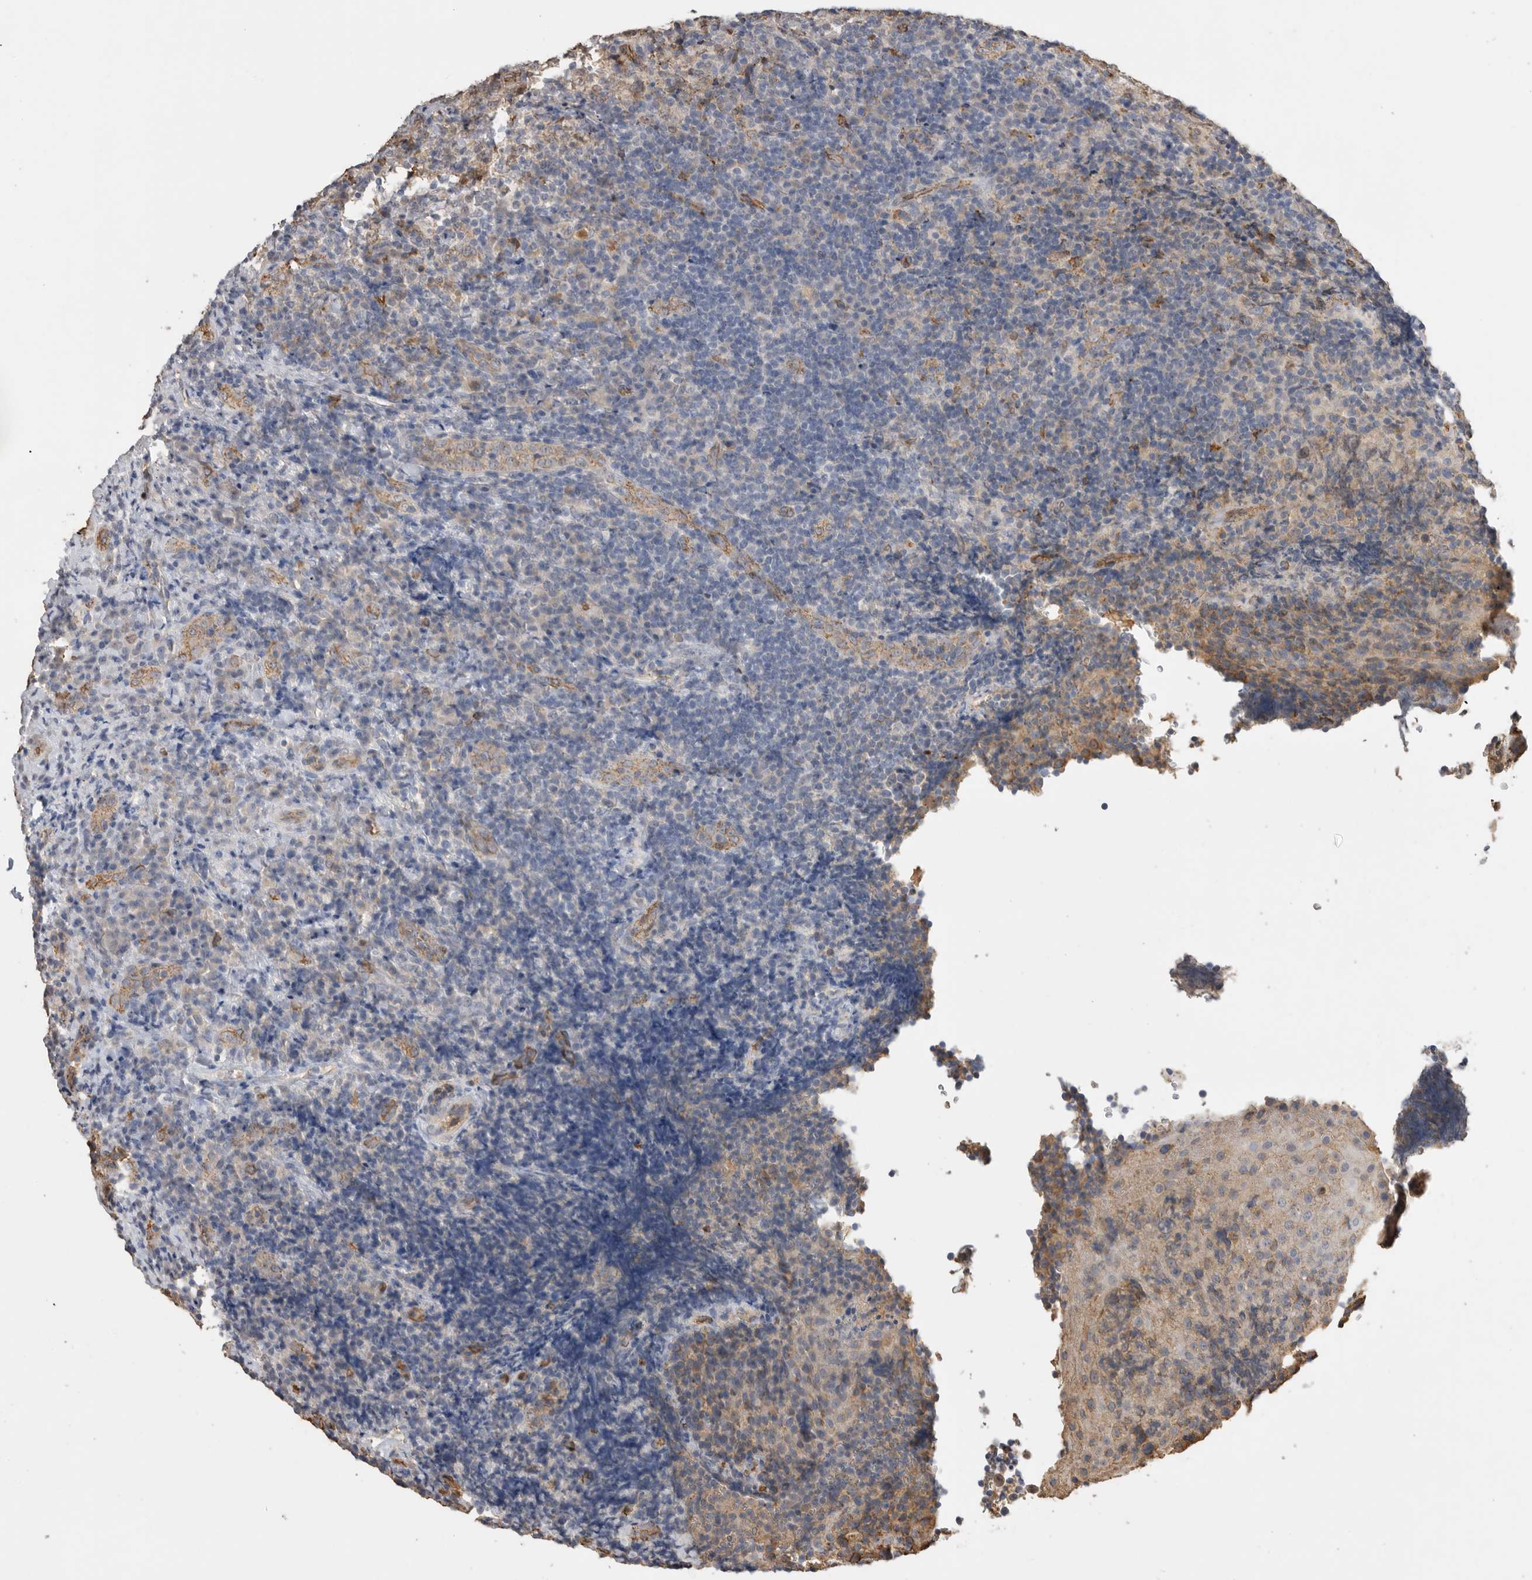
{"staining": {"intensity": "negative", "quantity": "none", "location": "none"}, "tissue": "lymphoma", "cell_type": "Tumor cells", "image_type": "cancer", "snomed": [{"axis": "morphology", "description": "Malignant lymphoma, non-Hodgkin's type, High grade"}, {"axis": "topography", "description": "Tonsil"}], "caption": "DAB (3,3'-diaminobenzidine) immunohistochemical staining of human high-grade malignant lymphoma, non-Hodgkin's type demonstrates no significant expression in tumor cells. (Stains: DAB immunohistochemistry with hematoxylin counter stain, Microscopy: brightfield microscopy at high magnification).", "gene": "IL27", "patient": {"sex": "female", "age": 36}}